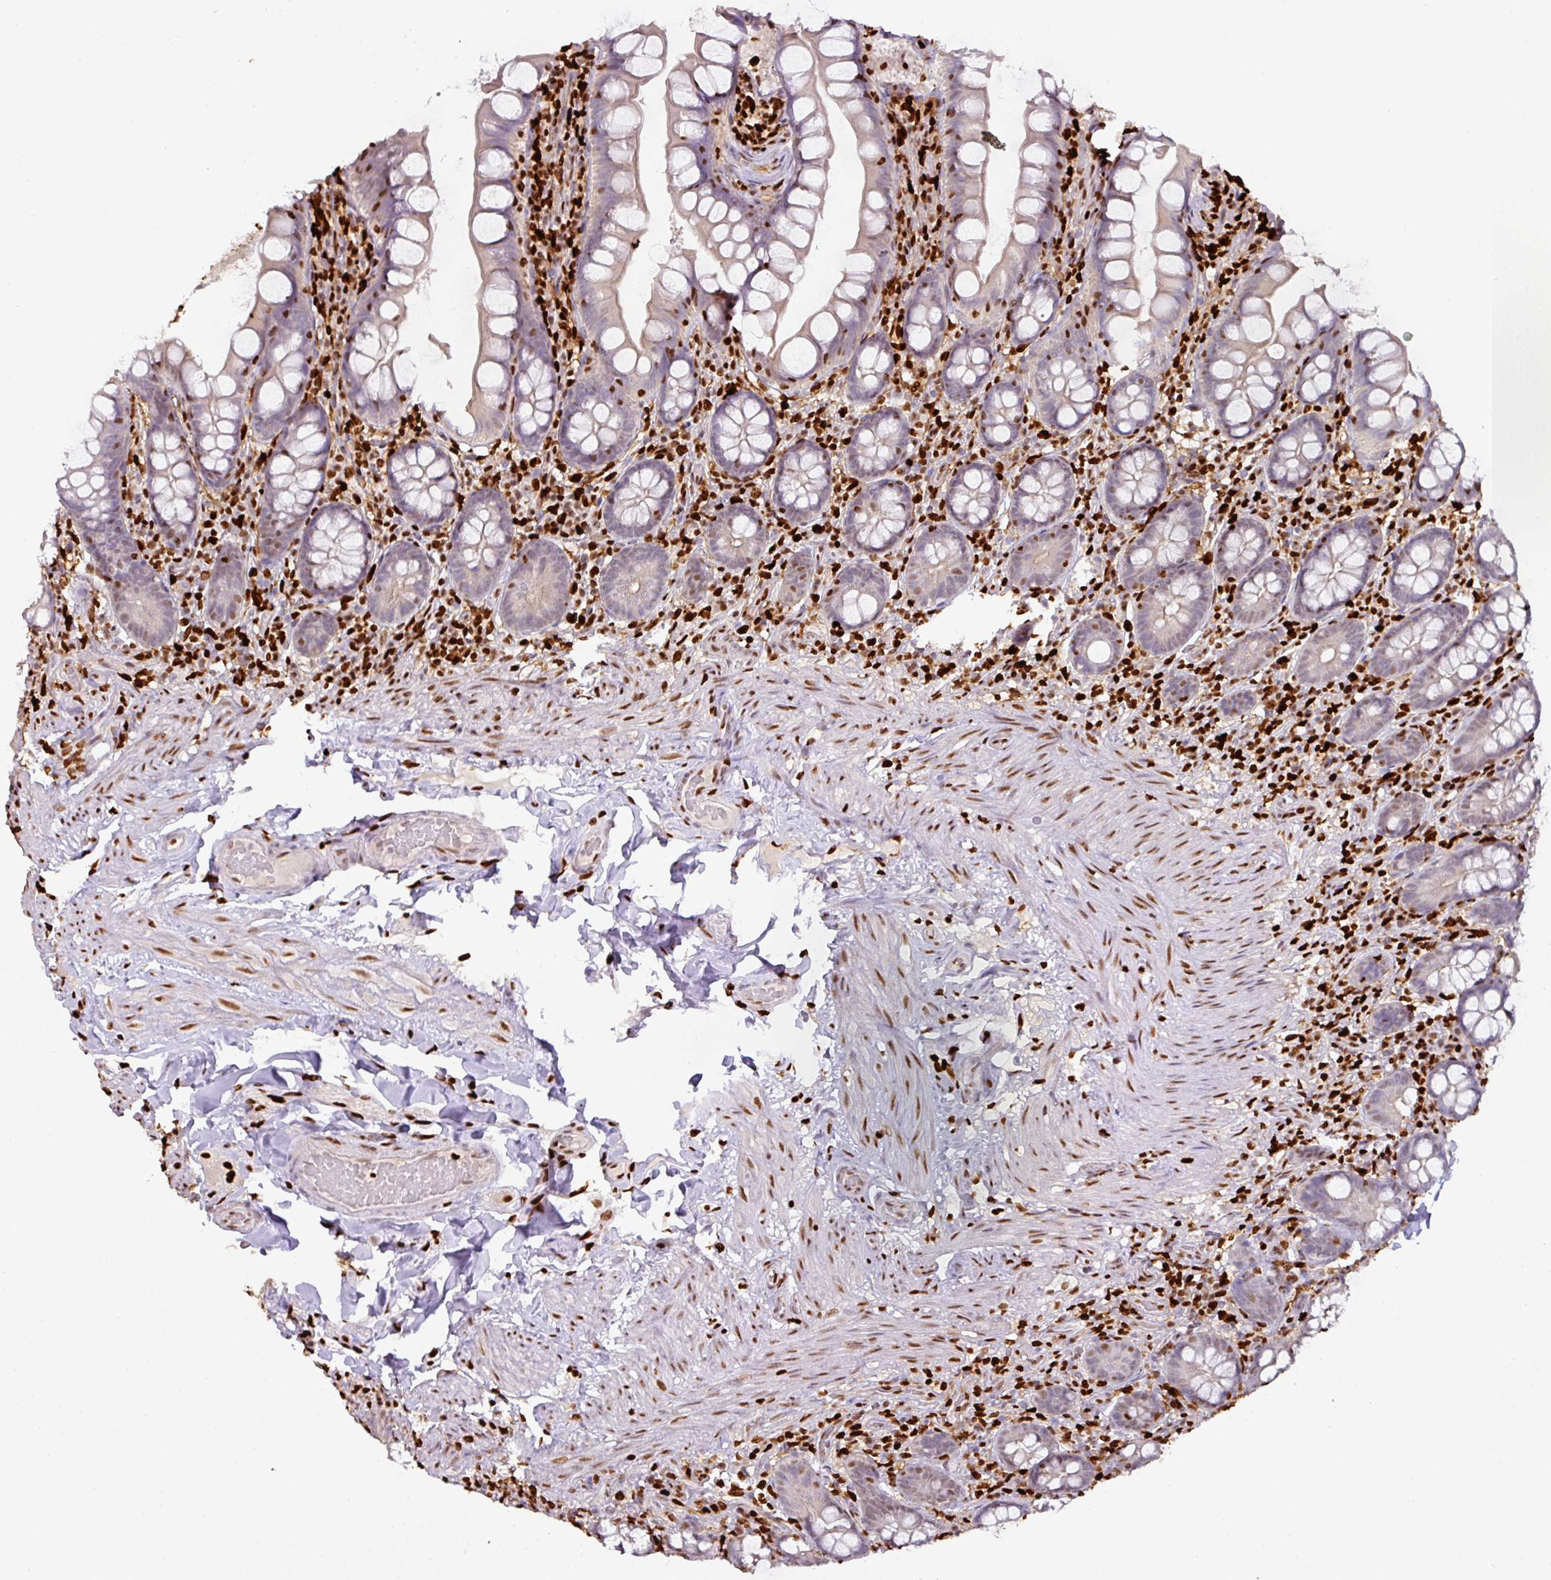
{"staining": {"intensity": "moderate", "quantity": "25%-75%", "location": "nuclear"}, "tissue": "small intestine", "cell_type": "Glandular cells", "image_type": "normal", "snomed": [{"axis": "morphology", "description": "Normal tissue, NOS"}, {"axis": "topography", "description": "Small intestine"}], "caption": "Small intestine stained for a protein demonstrates moderate nuclear positivity in glandular cells. The protein of interest is stained brown, and the nuclei are stained in blue (DAB IHC with brightfield microscopy, high magnification).", "gene": "SAMHD1", "patient": {"sex": "male", "age": 70}}